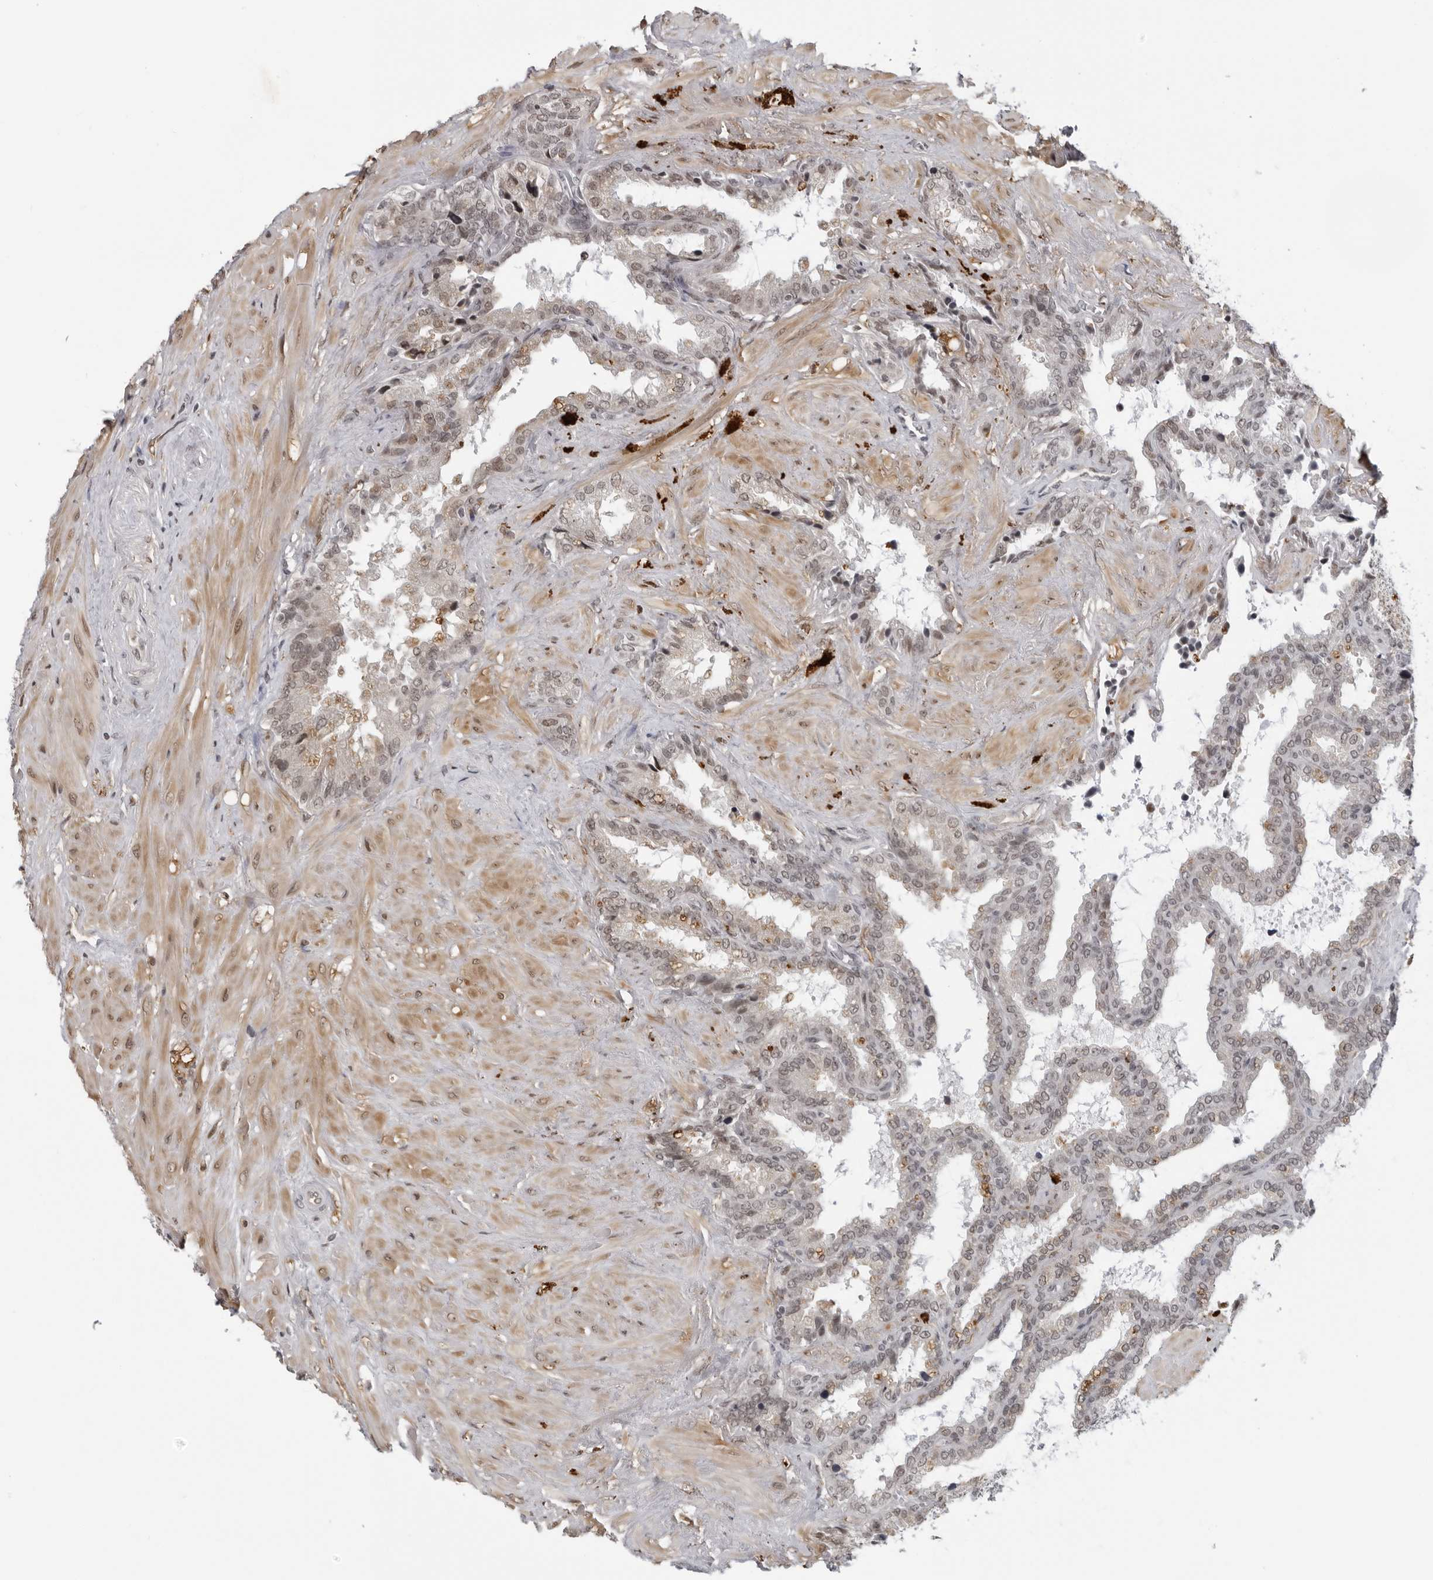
{"staining": {"intensity": "weak", "quantity": "25%-75%", "location": "cytoplasmic/membranous,nuclear"}, "tissue": "seminal vesicle", "cell_type": "Glandular cells", "image_type": "normal", "snomed": [{"axis": "morphology", "description": "Normal tissue, NOS"}, {"axis": "topography", "description": "Seminal veicle"}], "caption": "Glandular cells demonstrate weak cytoplasmic/membranous,nuclear staining in about 25%-75% of cells in normal seminal vesicle. Nuclei are stained in blue.", "gene": "MAF", "patient": {"sex": "male", "age": 46}}